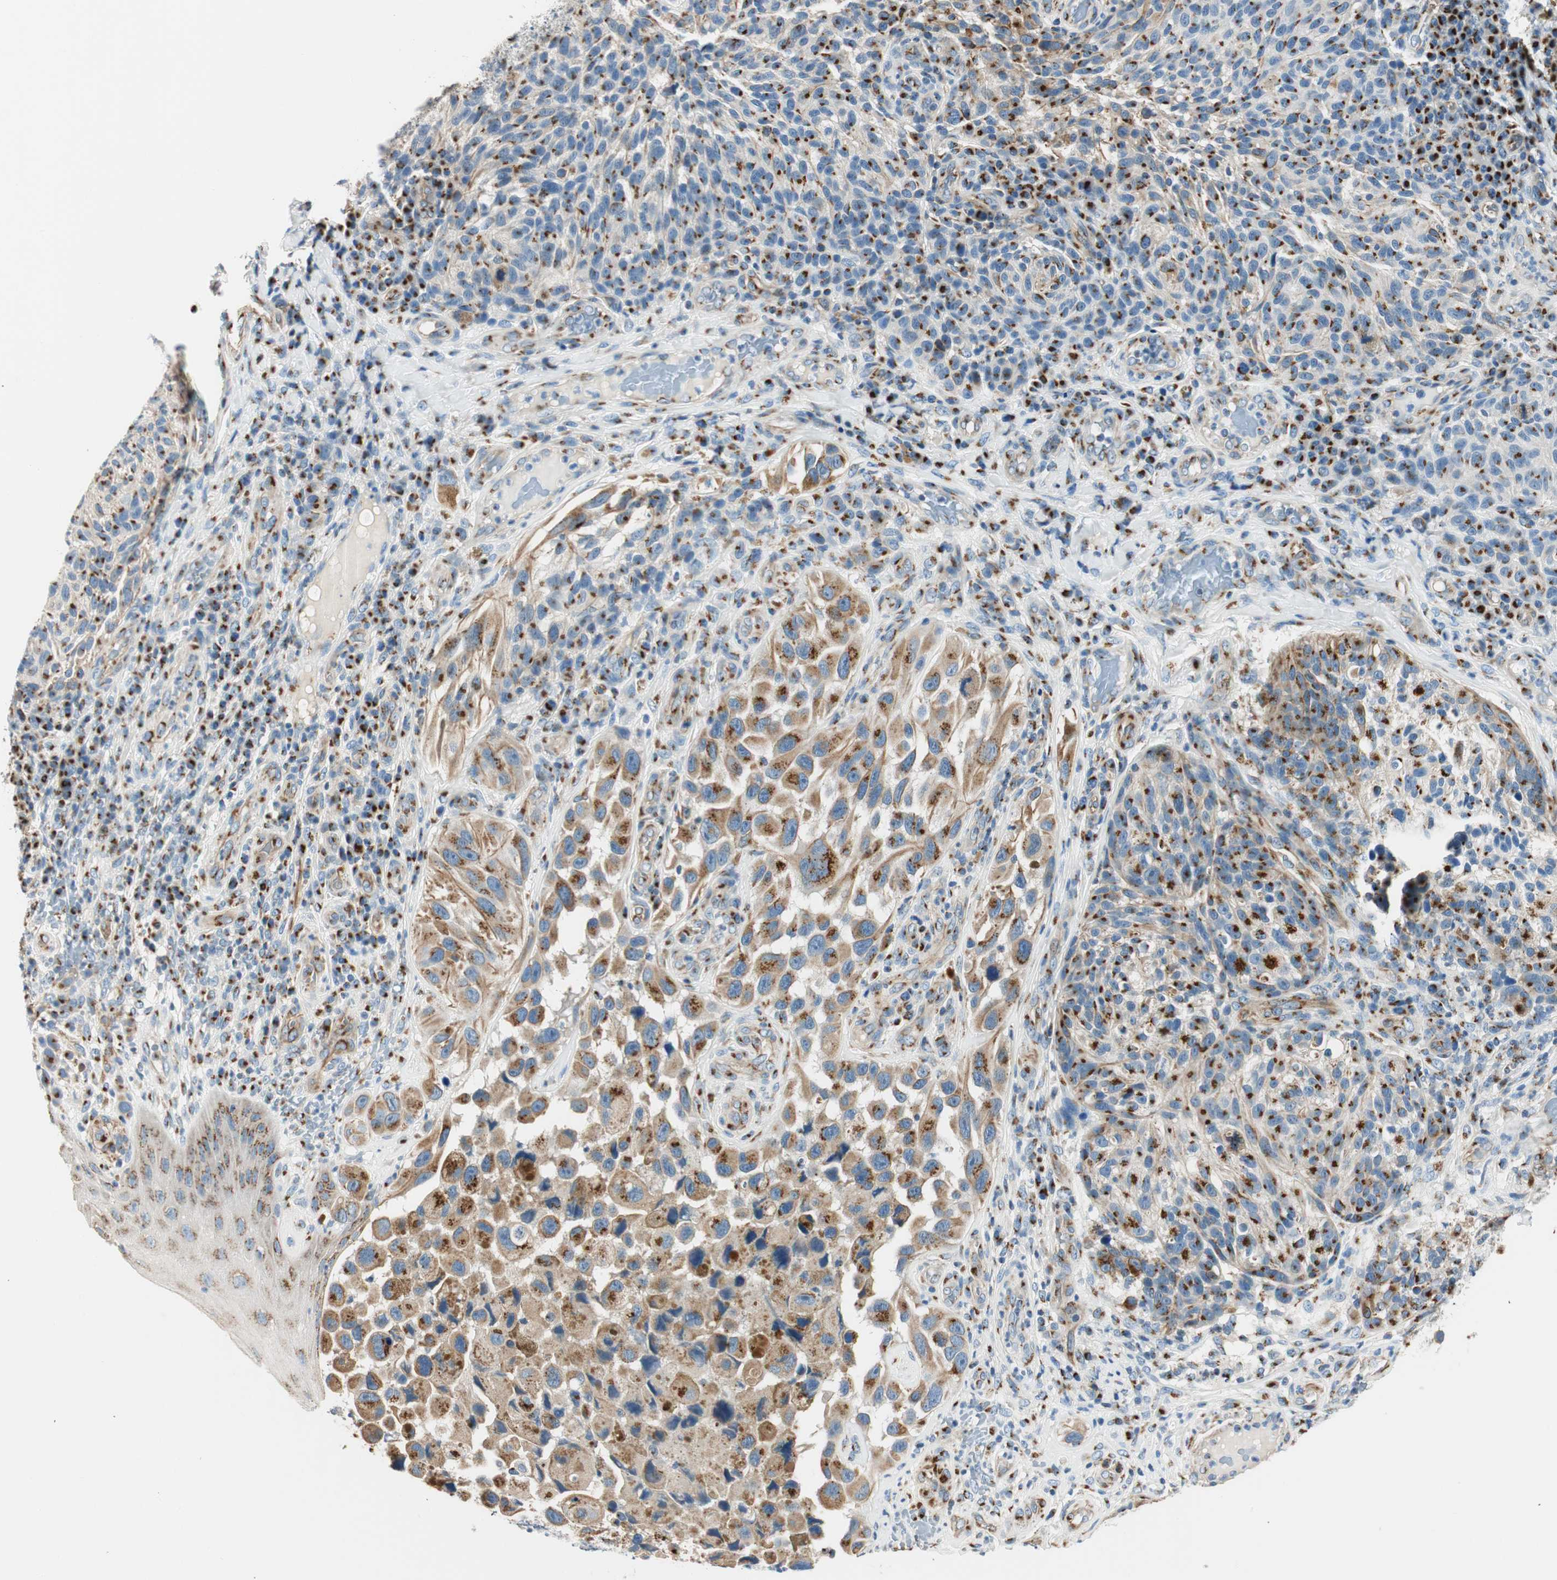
{"staining": {"intensity": "moderate", "quantity": ">75%", "location": "cytoplasmic/membranous"}, "tissue": "melanoma", "cell_type": "Tumor cells", "image_type": "cancer", "snomed": [{"axis": "morphology", "description": "Malignant melanoma, NOS"}, {"axis": "topography", "description": "Skin"}], "caption": "Tumor cells demonstrate medium levels of moderate cytoplasmic/membranous expression in about >75% of cells in melanoma.", "gene": "TMF1", "patient": {"sex": "female", "age": 73}}